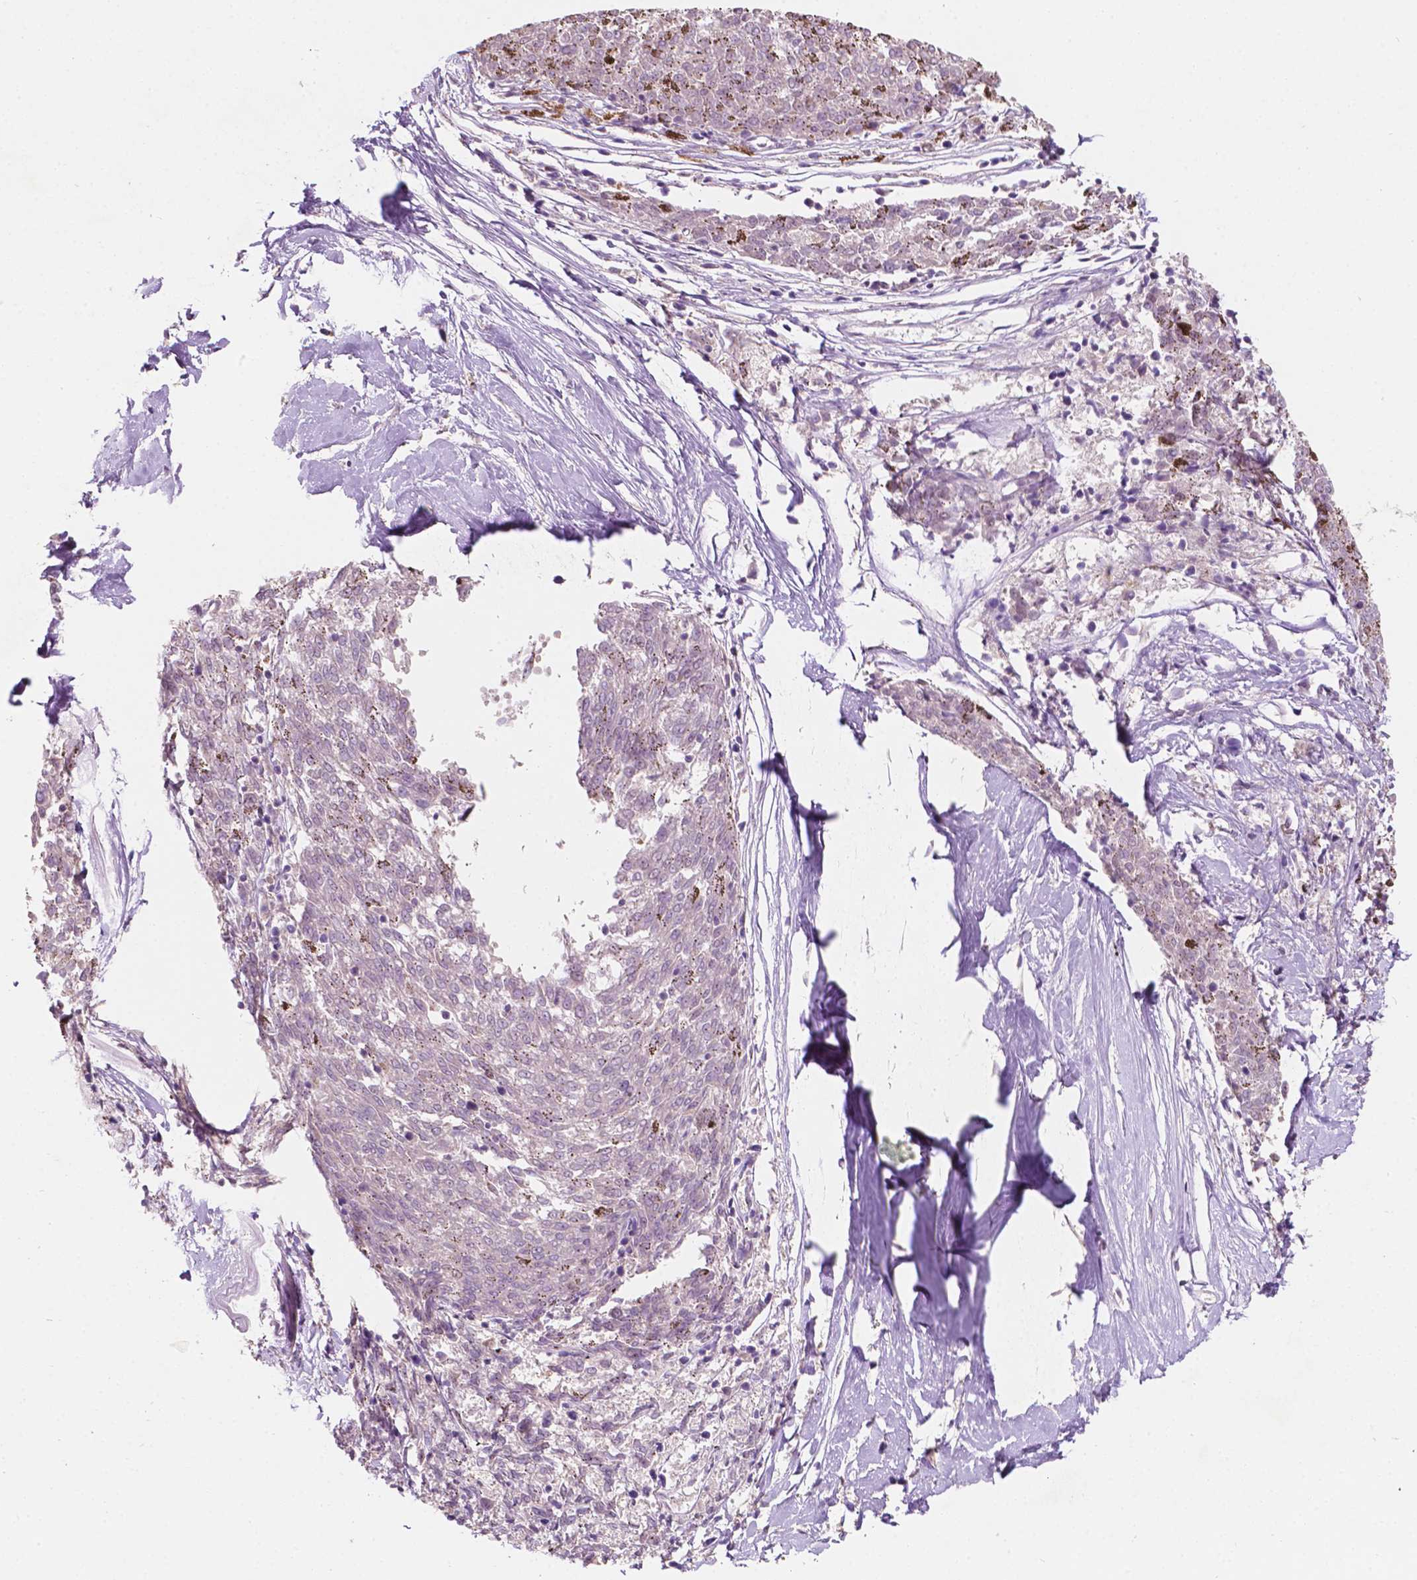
{"staining": {"intensity": "negative", "quantity": "none", "location": "none"}, "tissue": "melanoma", "cell_type": "Tumor cells", "image_type": "cancer", "snomed": [{"axis": "morphology", "description": "Malignant melanoma, NOS"}, {"axis": "topography", "description": "Skin"}], "caption": "Tumor cells show no significant protein expression in malignant melanoma.", "gene": "TM6SF2", "patient": {"sex": "female", "age": 72}}